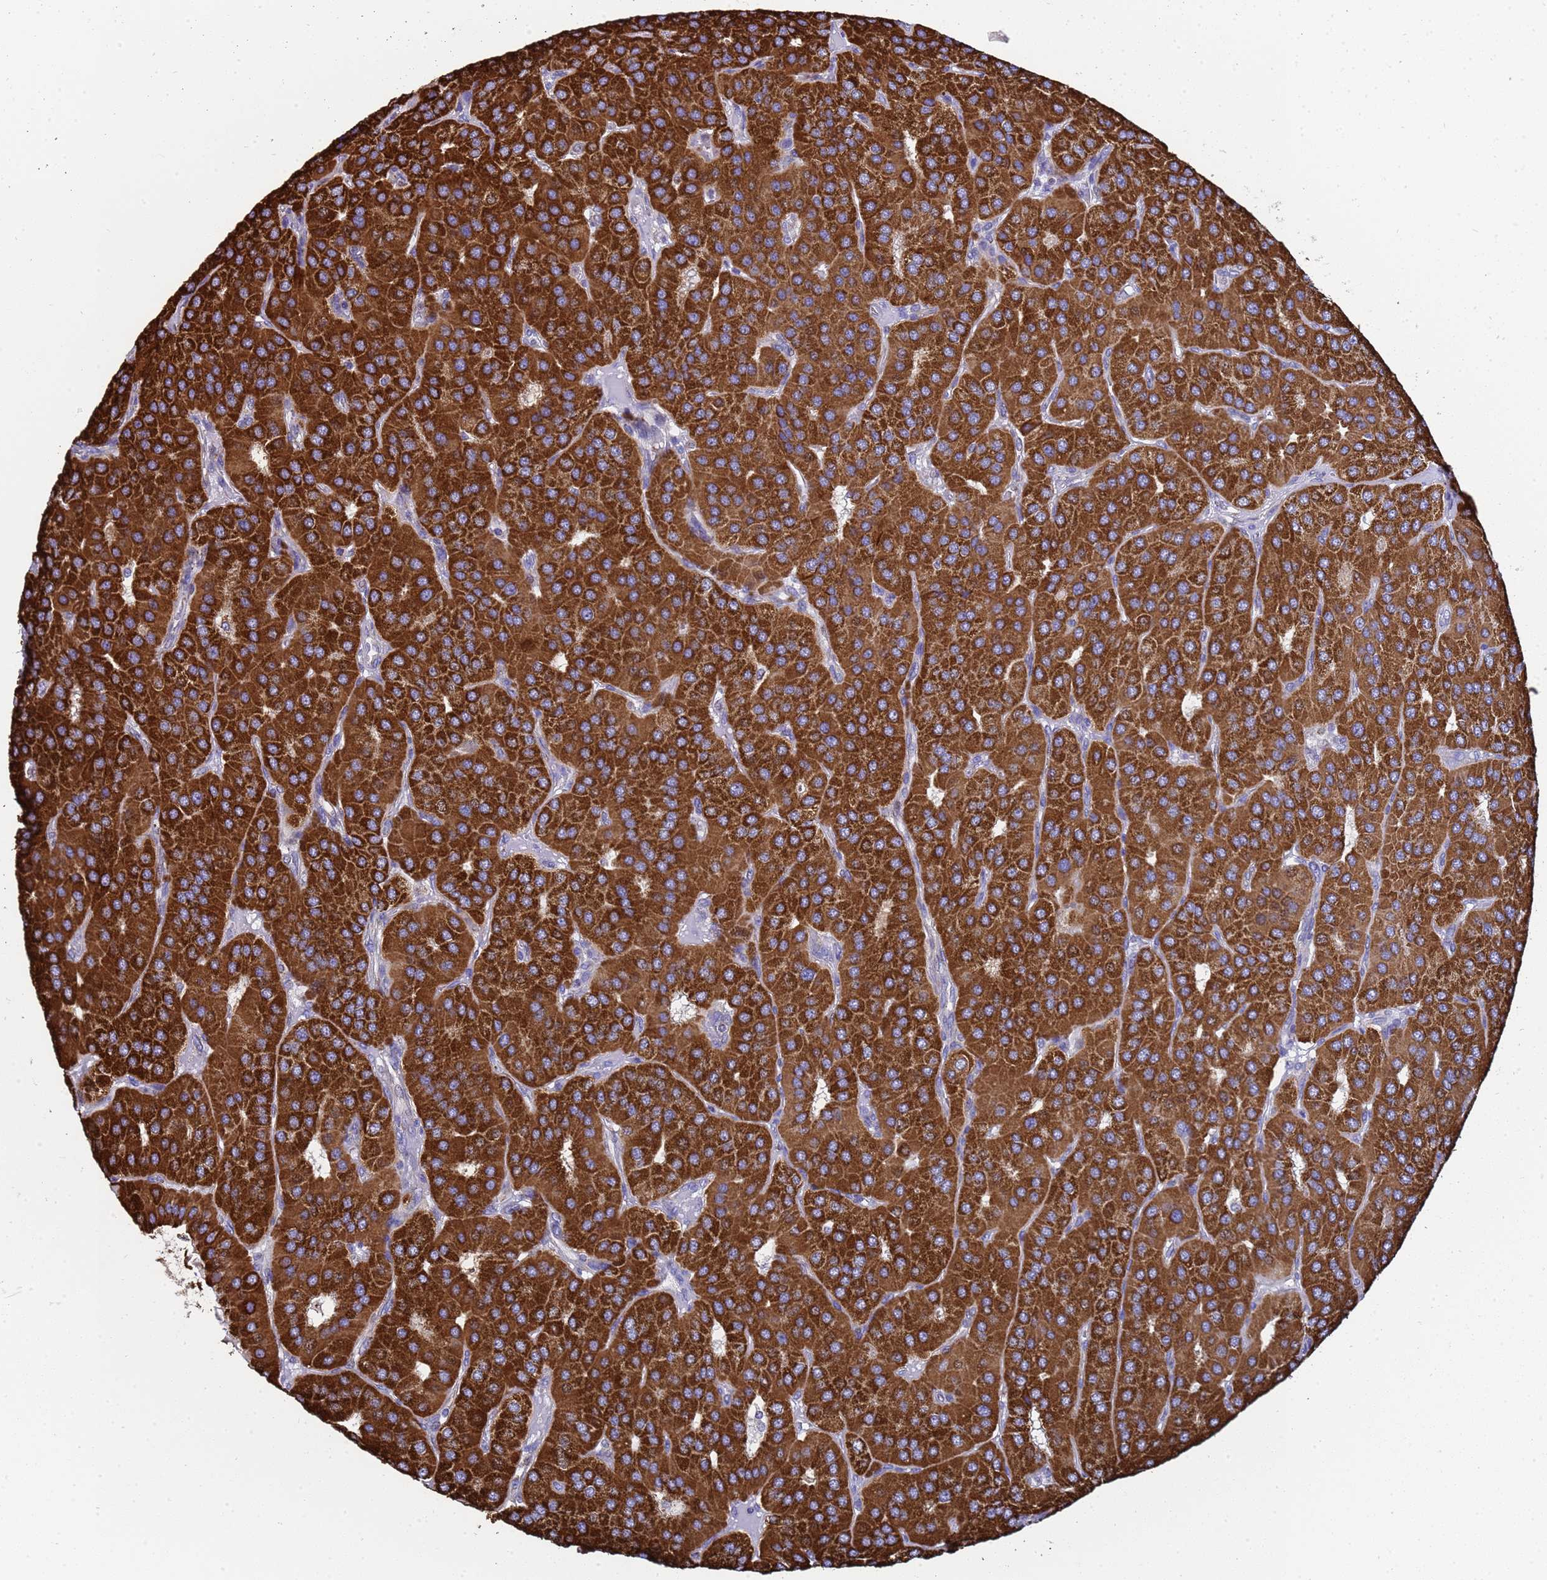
{"staining": {"intensity": "strong", "quantity": ">75%", "location": "cytoplasmic/membranous"}, "tissue": "parathyroid gland", "cell_type": "Glandular cells", "image_type": "normal", "snomed": [{"axis": "morphology", "description": "Normal tissue, NOS"}, {"axis": "morphology", "description": "Adenoma, NOS"}, {"axis": "topography", "description": "Parathyroid gland"}], "caption": "Strong cytoplasmic/membranous positivity for a protein is appreciated in approximately >75% of glandular cells of benign parathyroid gland using immunohistochemistry (IHC).", "gene": "MRPS12", "patient": {"sex": "female", "age": 86}}